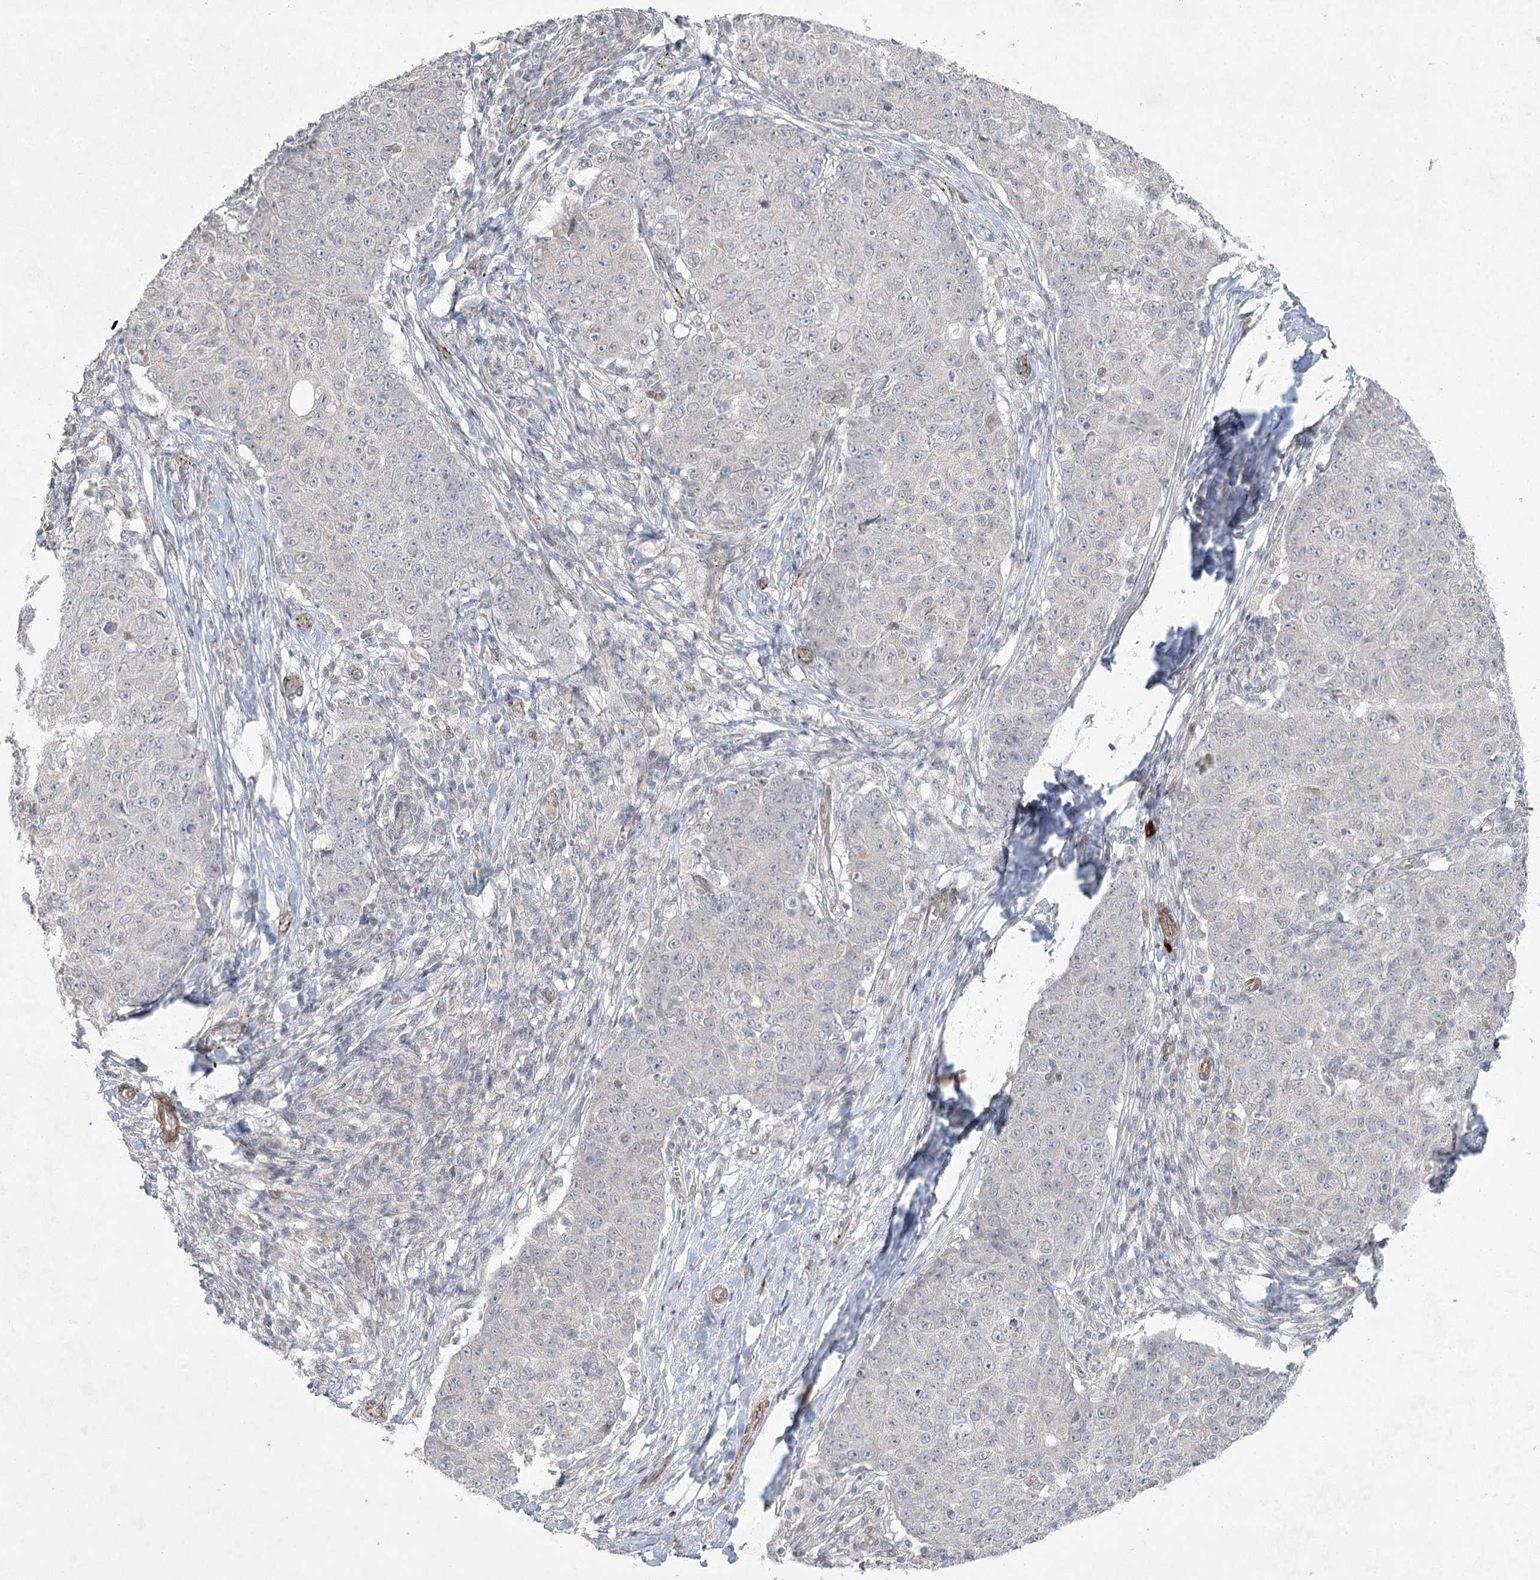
{"staining": {"intensity": "negative", "quantity": "none", "location": "none"}, "tissue": "ovarian cancer", "cell_type": "Tumor cells", "image_type": "cancer", "snomed": [{"axis": "morphology", "description": "Carcinoma, endometroid"}, {"axis": "topography", "description": "Ovary"}], "caption": "Tumor cells are negative for brown protein staining in ovarian cancer. (IHC, brightfield microscopy, high magnification).", "gene": "AMTN", "patient": {"sex": "female", "age": 42}}